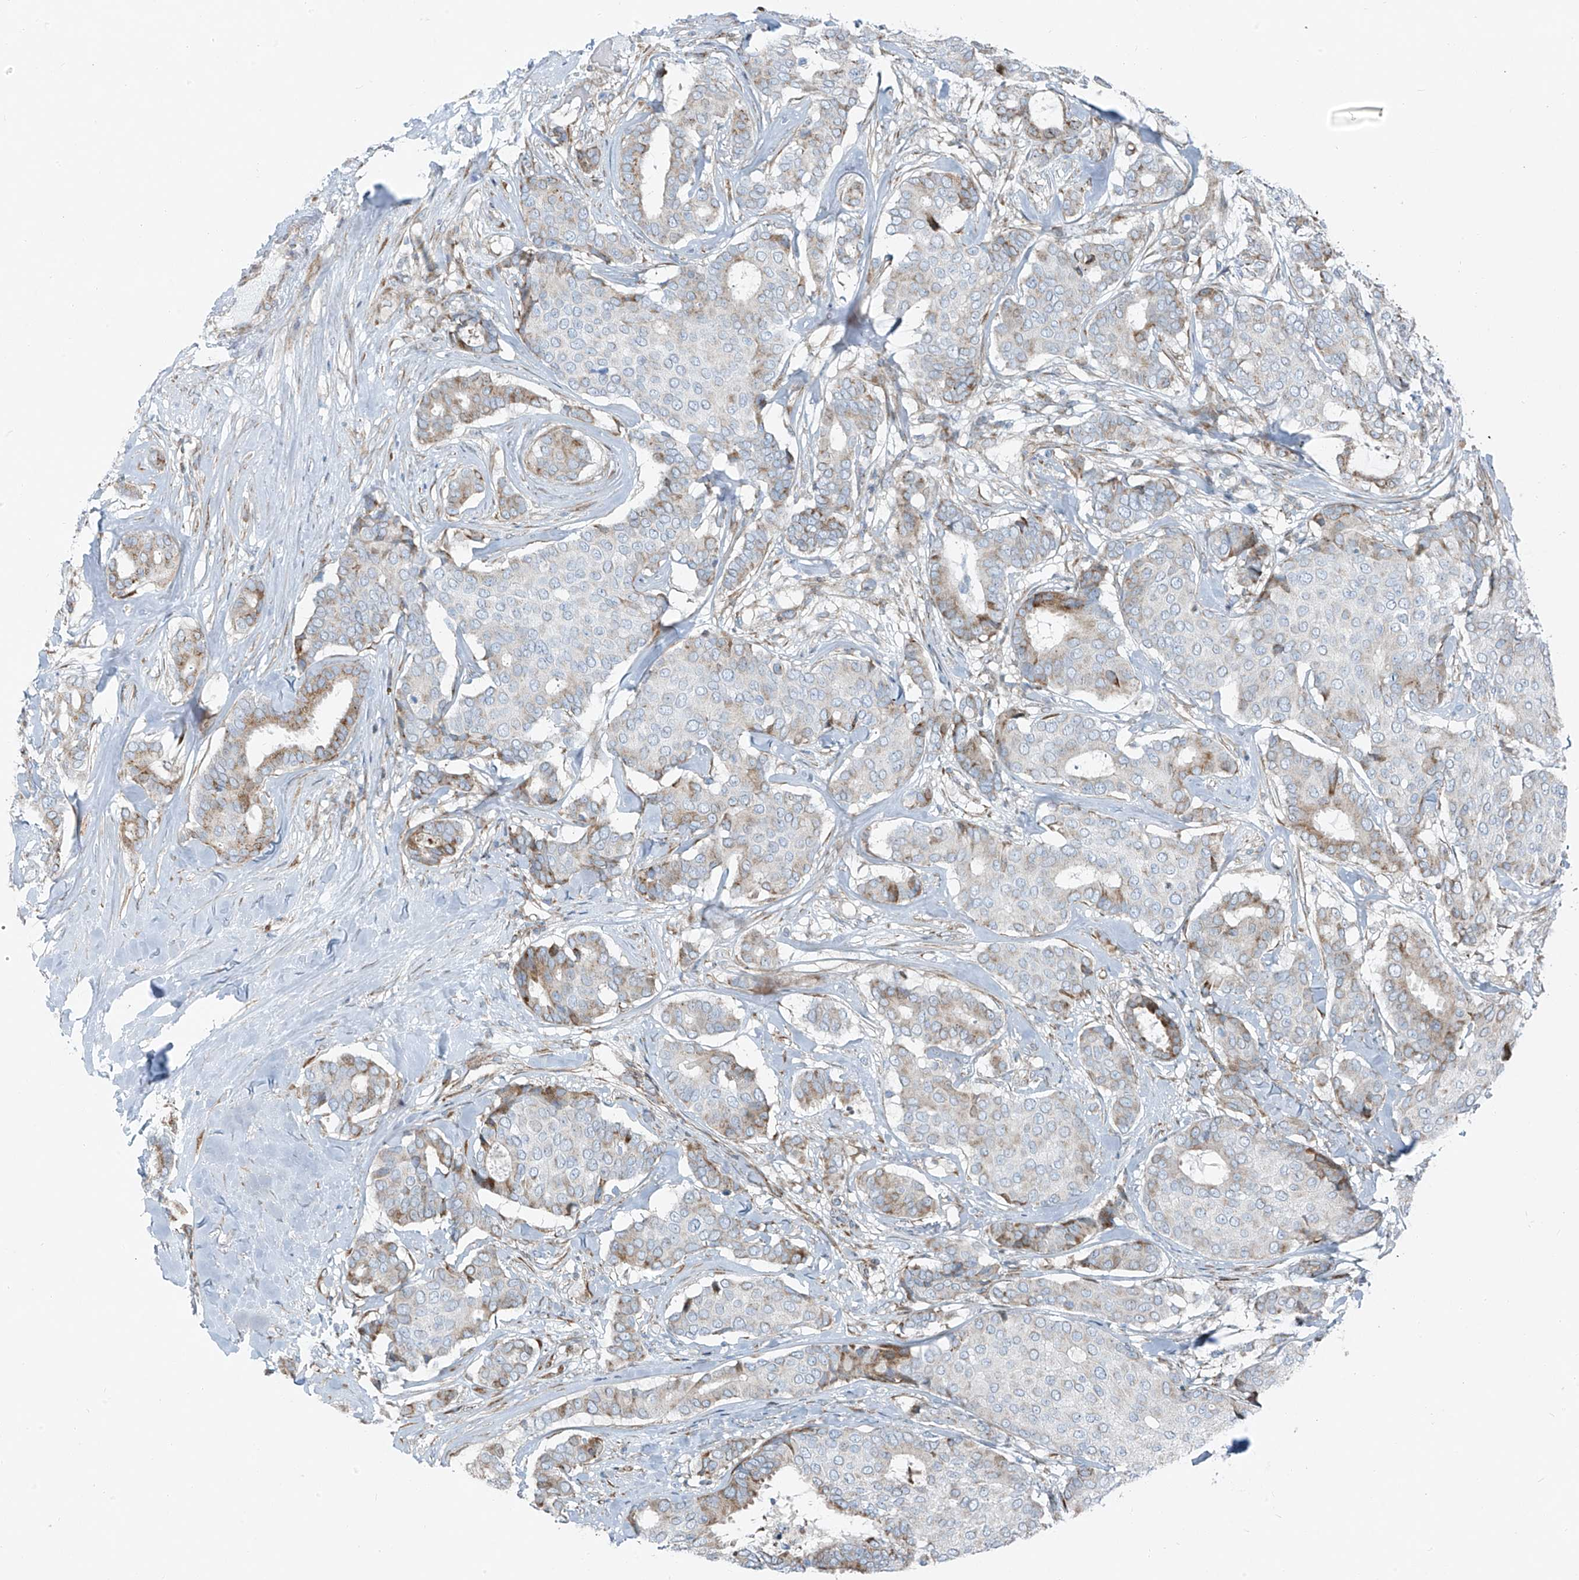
{"staining": {"intensity": "moderate", "quantity": "<25%", "location": "cytoplasmic/membranous"}, "tissue": "breast cancer", "cell_type": "Tumor cells", "image_type": "cancer", "snomed": [{"axis": "morphology", "description": "Duct carcinoma"}, {"axis": "topography", "description": "Breast"}], "caption": "Immunohistochemical staining of intraductal carcinoma (breast) exhibits moderate cytoplasmic/membranous protein expression in approximately <25% of tumor cells. Immunohistochemistry stains the protein of interest in brown and the nuclei are stained blue.", "gene": "HIC2", "patient": {"sex": "female", "age": 75}}